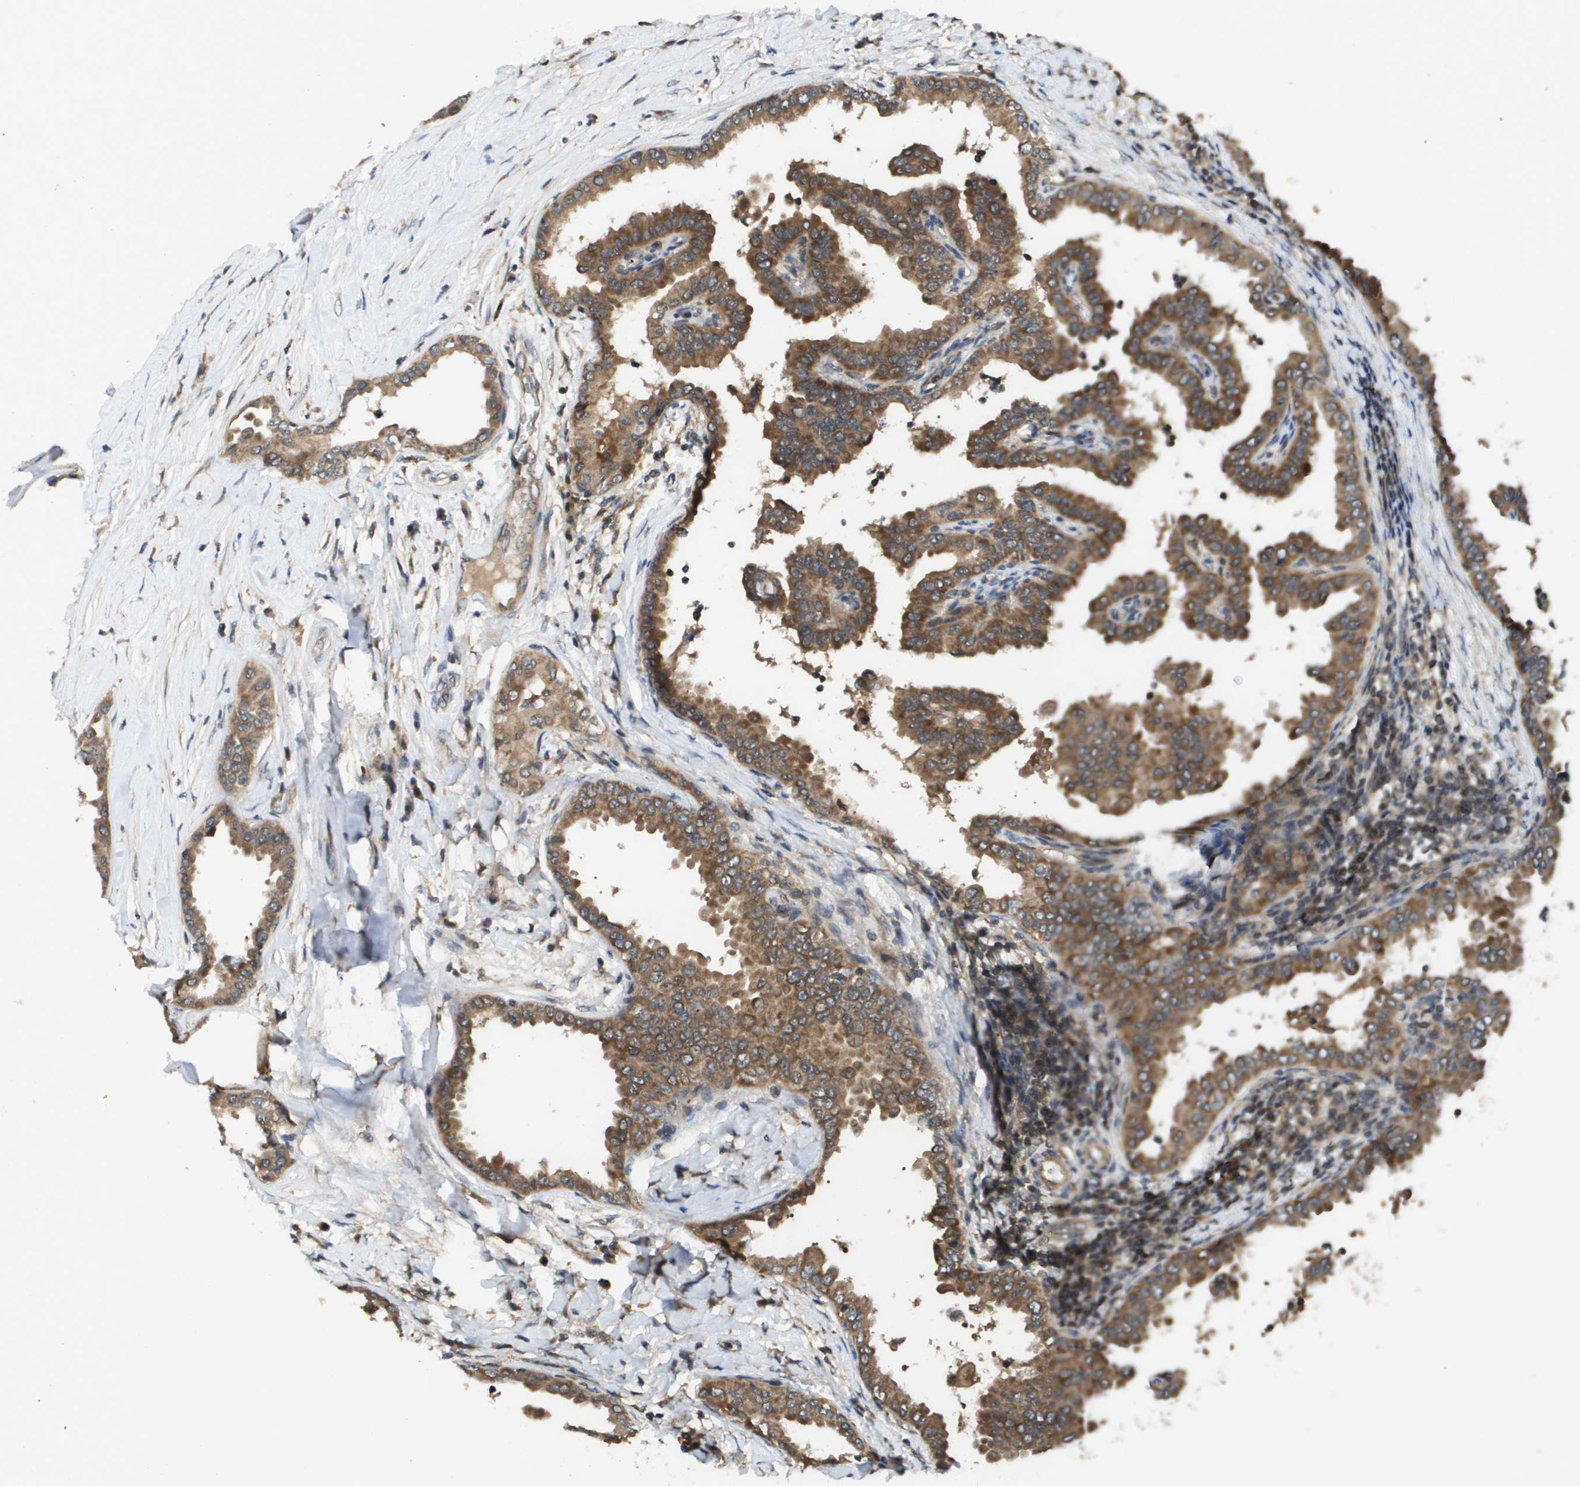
{"staining": {"intensity": "moderate", "quantity": ">75%", "location": "cytoplasmic/membranous"}, "tissue": "thyroid cancer", "cell_type": "Tumor cells", "image_type": "cancer", "snomed": [{"axis": "morphology", "description": "Papillary adenocarcinoma, NOS"}, {"axis": "topography", "description": "Thyroid gland"}], "caption": "IHC (DAB) staining of papillary adenocarcinoma (thyroid) demonstrates moderate cytoplasmic/membranous protein staining in approximately >75% of tumor cells. The protein is shown in brown color, while the nuclei are stained blue.", "gene": "RBM38", "patient": {"sex": "male", "age": 33}}